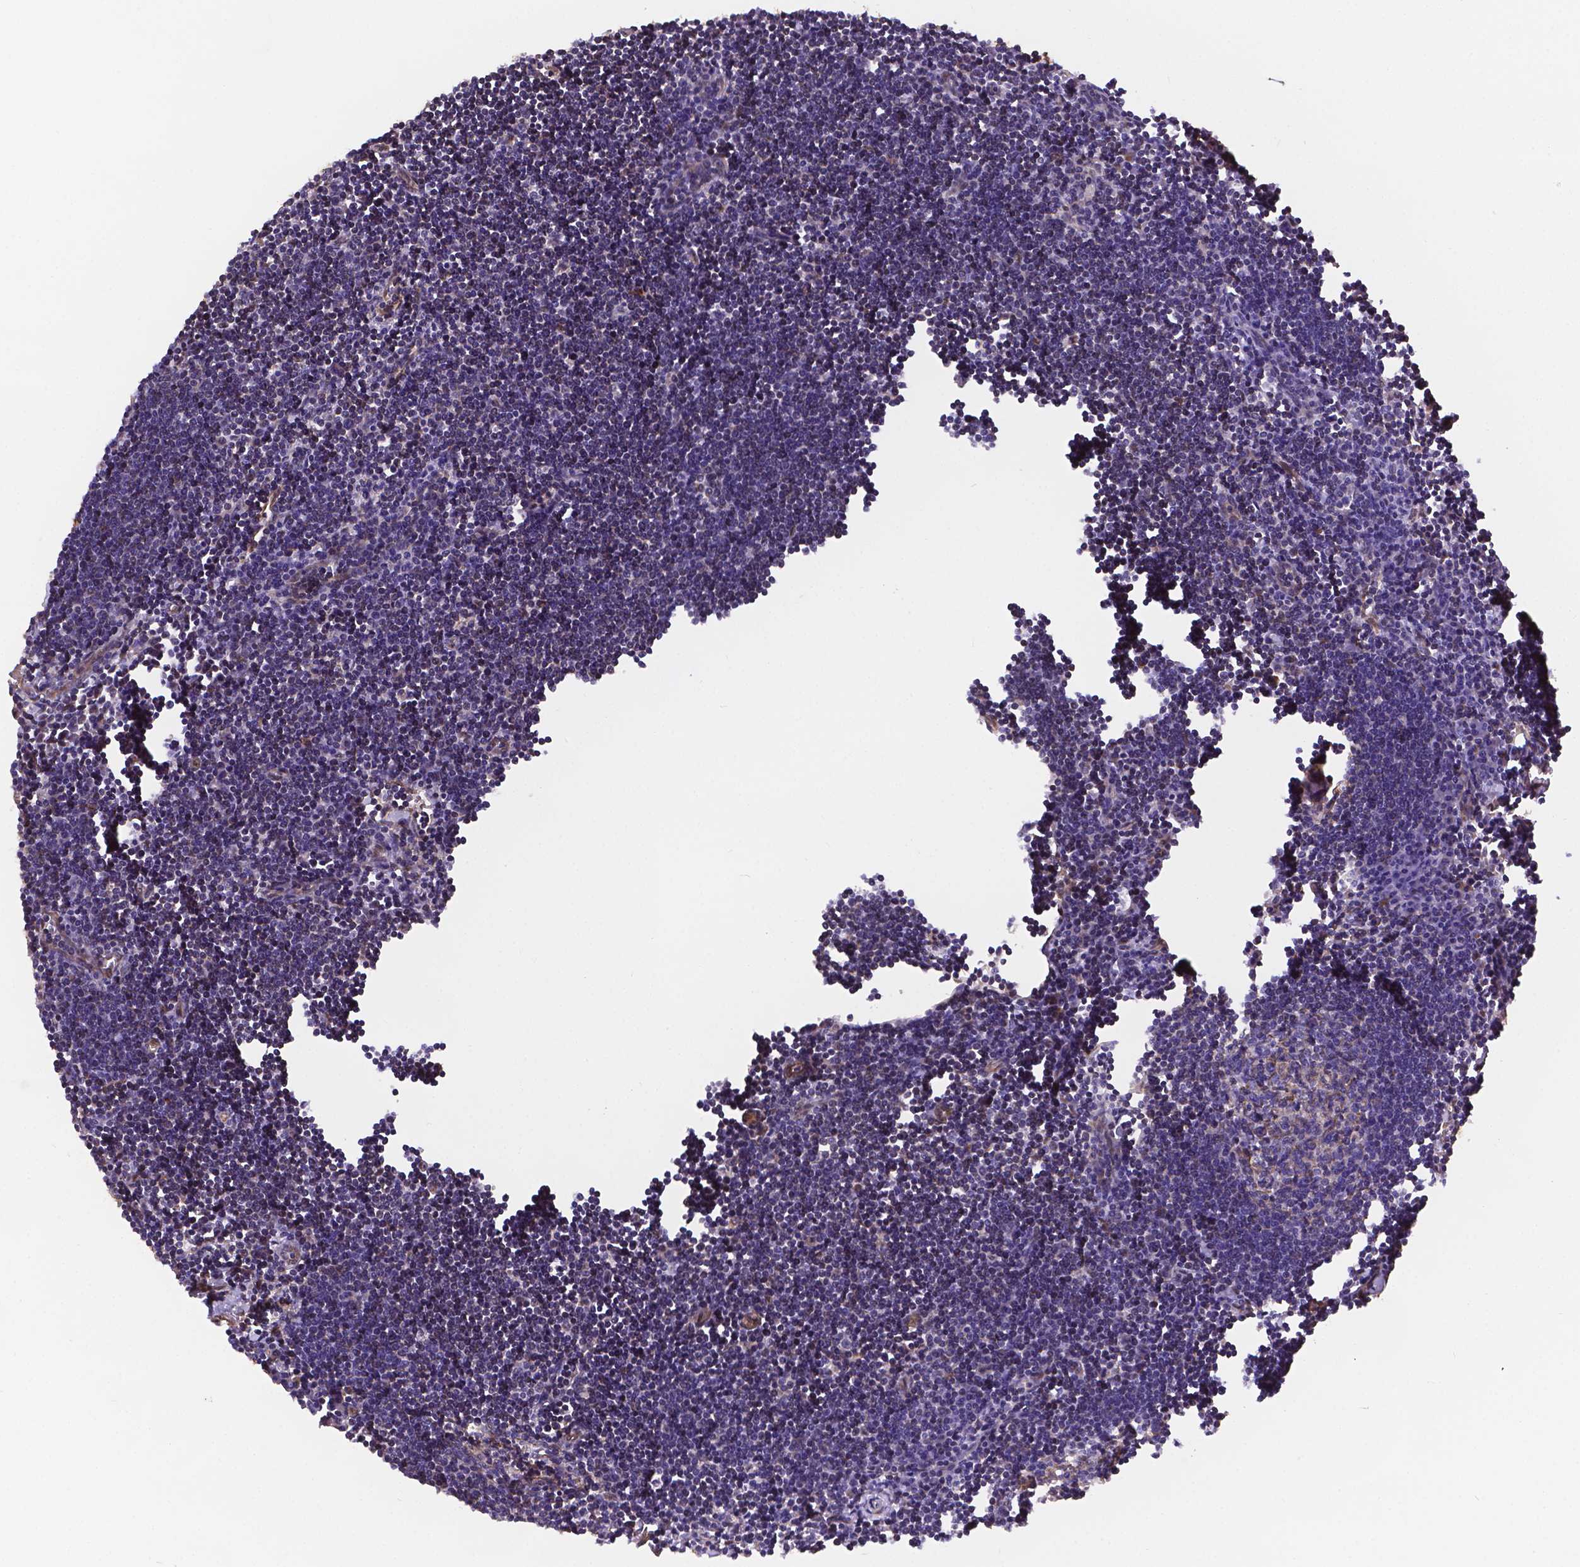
{"staining": {"intensity": "weak", "quantity": ">75%", "location": "cytoplasmic/membranous"}, "tissue": "lymph node", "cell_type": "Germinal center cells", "image_type": "normal", "snomed": [{"axis": "morphology", "description": "Normal tissue, NOS"}, {"axis": "topography", "description": "Lymph node"}], "caption": "Germinal center cells demonstrate weak cytoplasmic/membranous staining in approximately >75% of cells in unremarkable lymph node. (IHC, brightfield microscopy, high magnification).", "gene": "YAP1", "patient": {"sex": "male", "age": 55}}